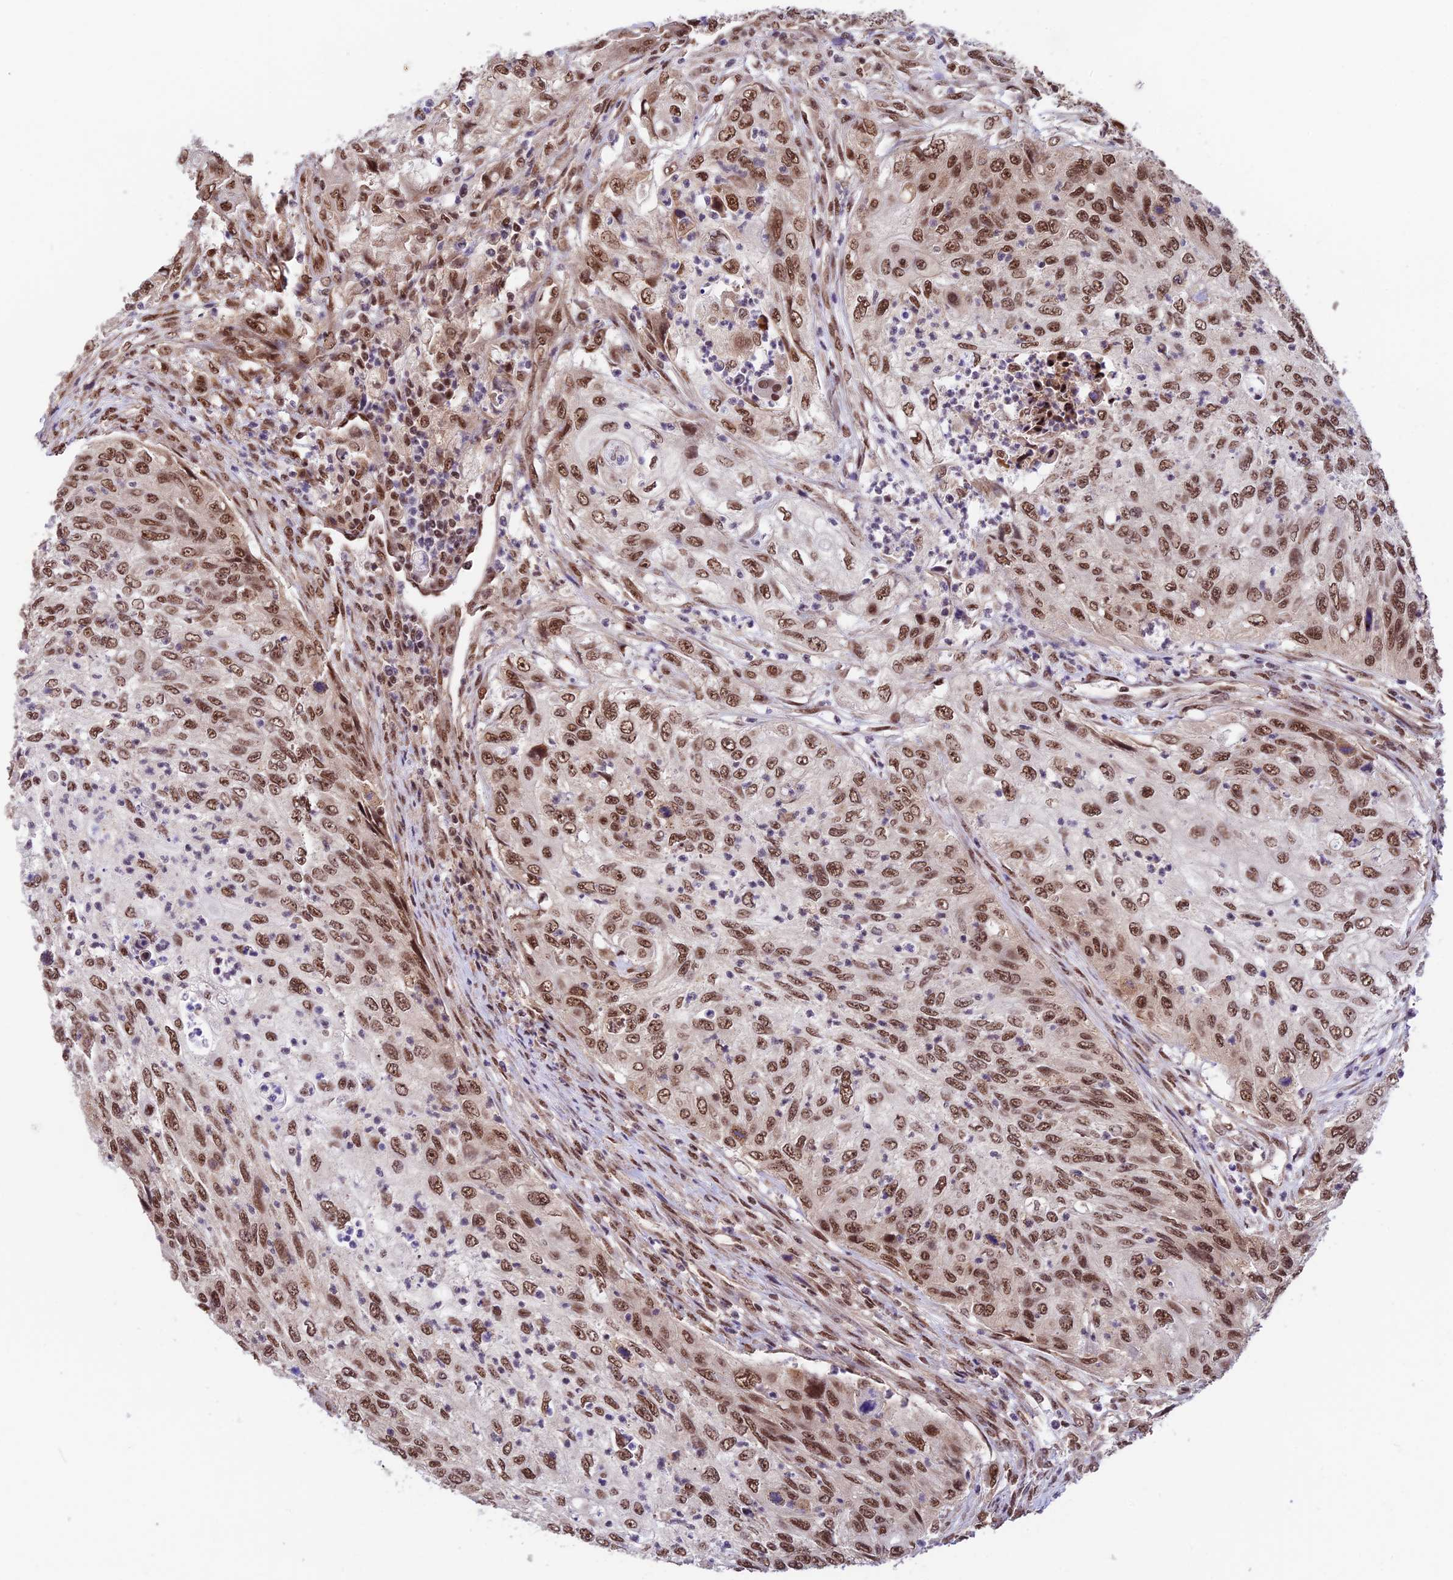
{"staining": {"intensity": "strong", "quantity": ">75%", "location": "nuclear"}, "tissue": "urothelial cancer", "cell_type": "Tumor cells", "image_type": "cancer", "snomed": [{"axis": "morphology", "description": "Urothelial carcinoma, High grade"}, {"axis": "topography", "description": "Urinary bladder"}], "caption": "DAB immunohistochemical staining of human high-grade urothelial carcinoma displays strong nuclear protein expression in approximately >75% of tumor cells. (Stains: DAB (3,3'-diaminobenzidine) in brown, nuclei in blue, Microscopy: brightfield microscopy at high magnification).", "gene": "RBM42", "patient": {"sex": "female", "age": 60}}